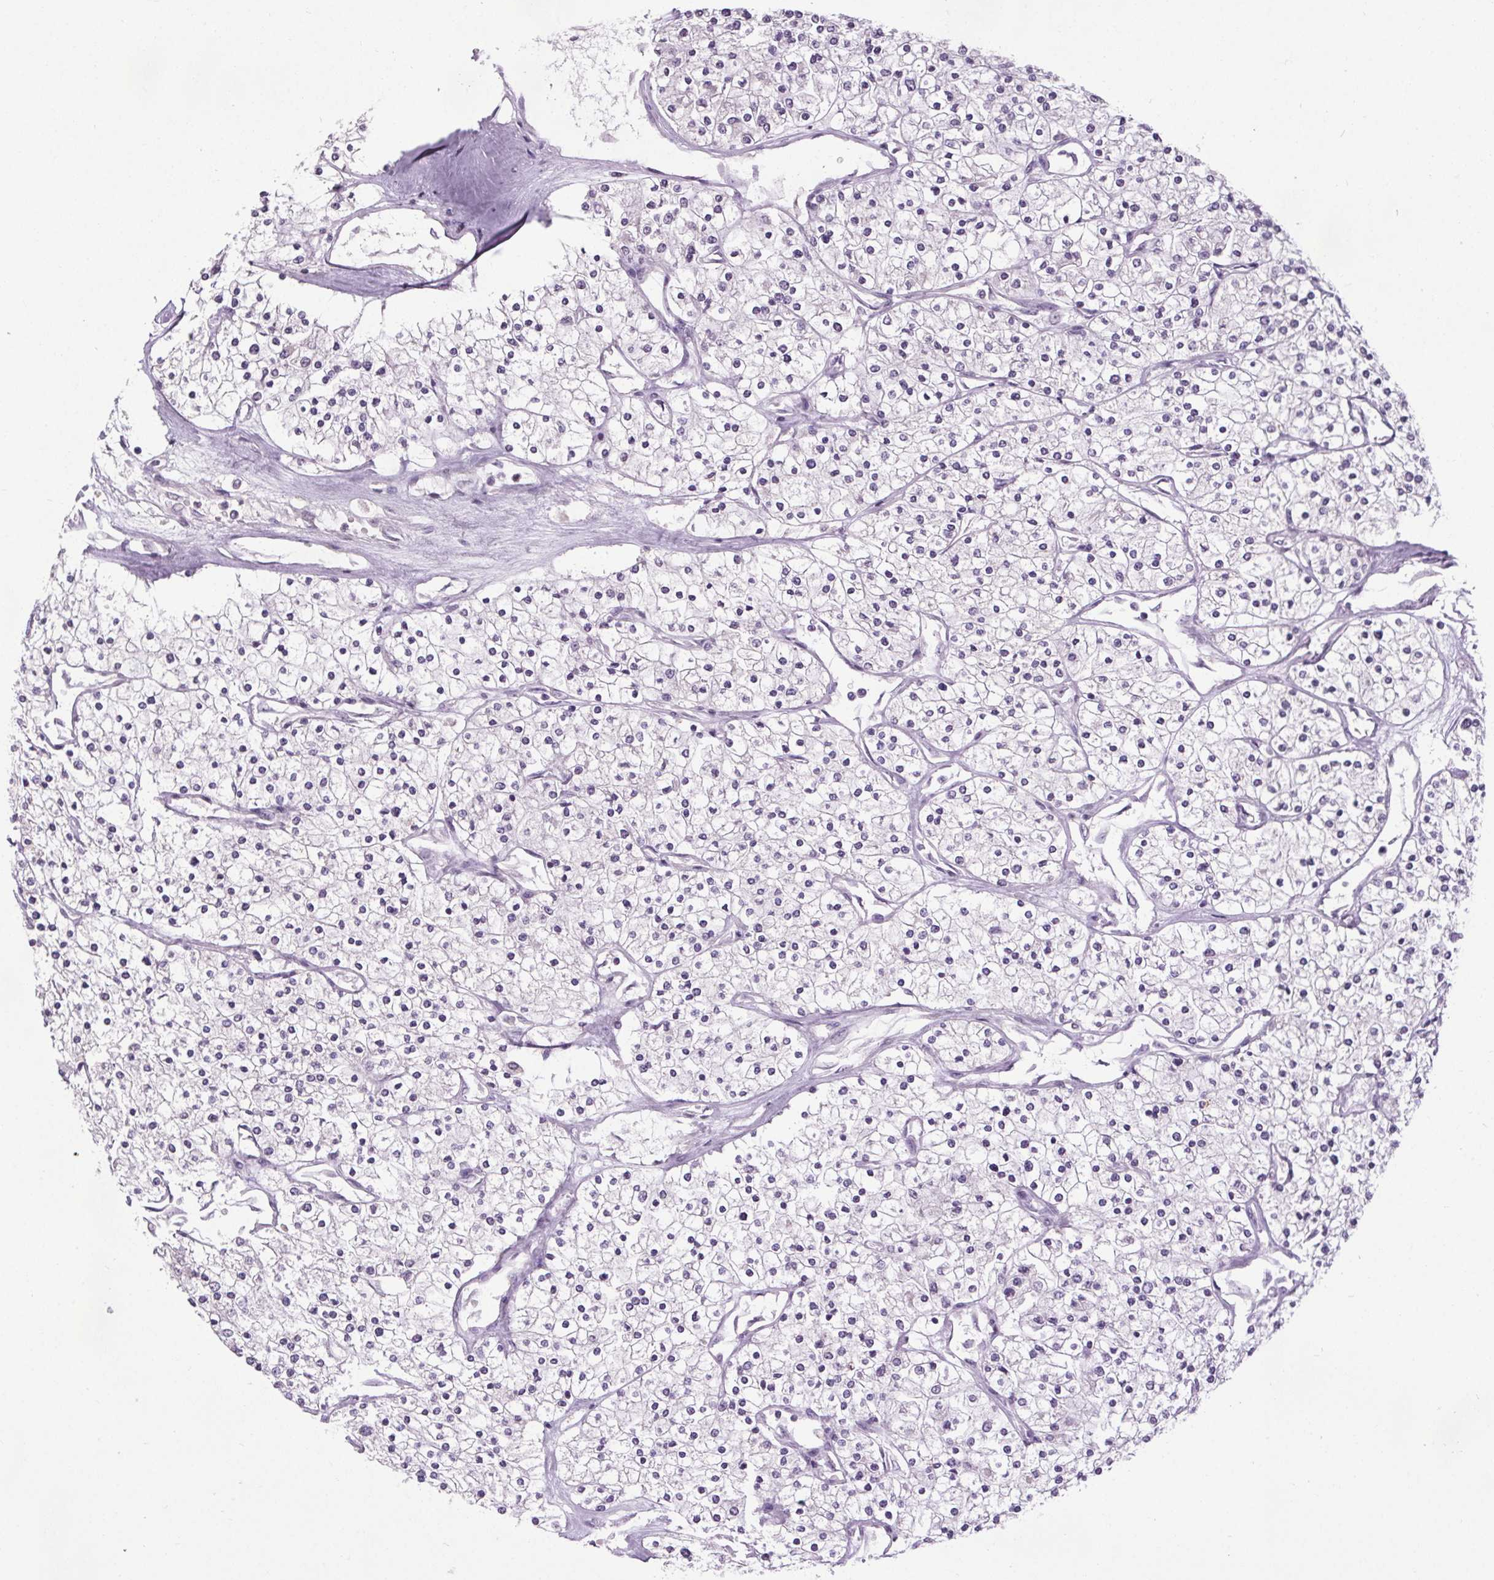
{"staining": {"intensity": "negative", "quantity": "none", "location": "none"}, "tissue": "renal cancer", "cell_type": "Tumor cells", "image_type": "cancer", "snomed": [{"axis": "morphology", "description": "Adenocarcinoma, NOS"}, {"axis": "topography", "description": "Kidney"}], "caption": "IHC image of renal cancer stained for a protein (brown), which demonstrates no staining in tumor cells.", "gene": "SLC2A9", "patient": {"sex": "male", "age": 80}}